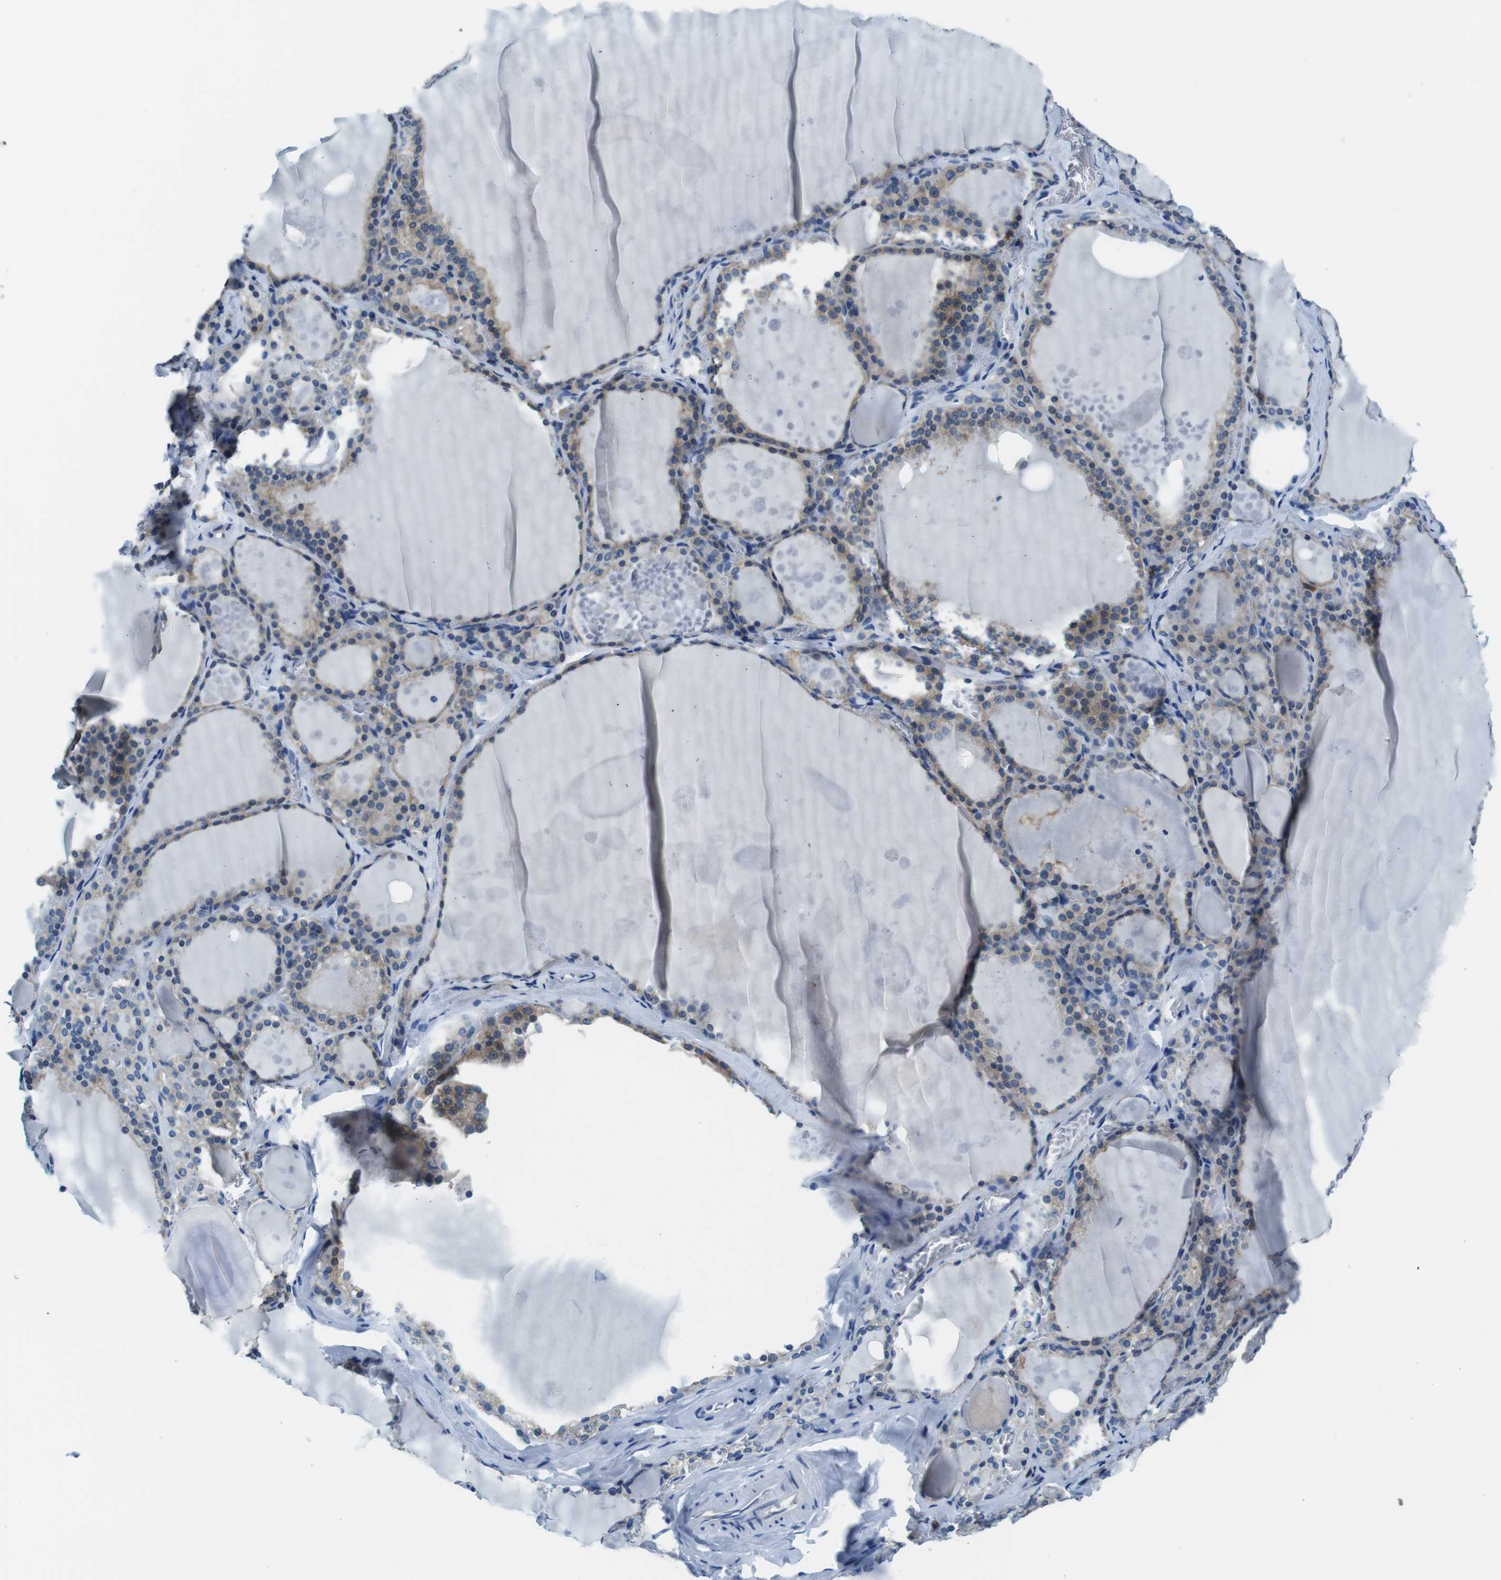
{"staining": {"intensity": "moderate", "quantity": "25%-75%", "location": "cytoplasmic/membranous"}, "tissue": "thyroid gland", "cell_type": "Glandular cells", "image_type": "normal", "snomed": [{"axis": "morphology", "description": "Normal tissue, NOS"}, {"axis": "topography", "description": "Thyroid gland"}], "caption": "IHC photomicrograph of benign thyroid gland: human thyroid gland stained using immunohistochemistry exhibits medium levels of moderate protein expression localized specifically in the cytoplasmic/membranous of glandular cells, appearing as a cytoplasmic/membranous brown color.", "gene": "EIF2B5", "patient": {"sex": "male", "age": 56}}